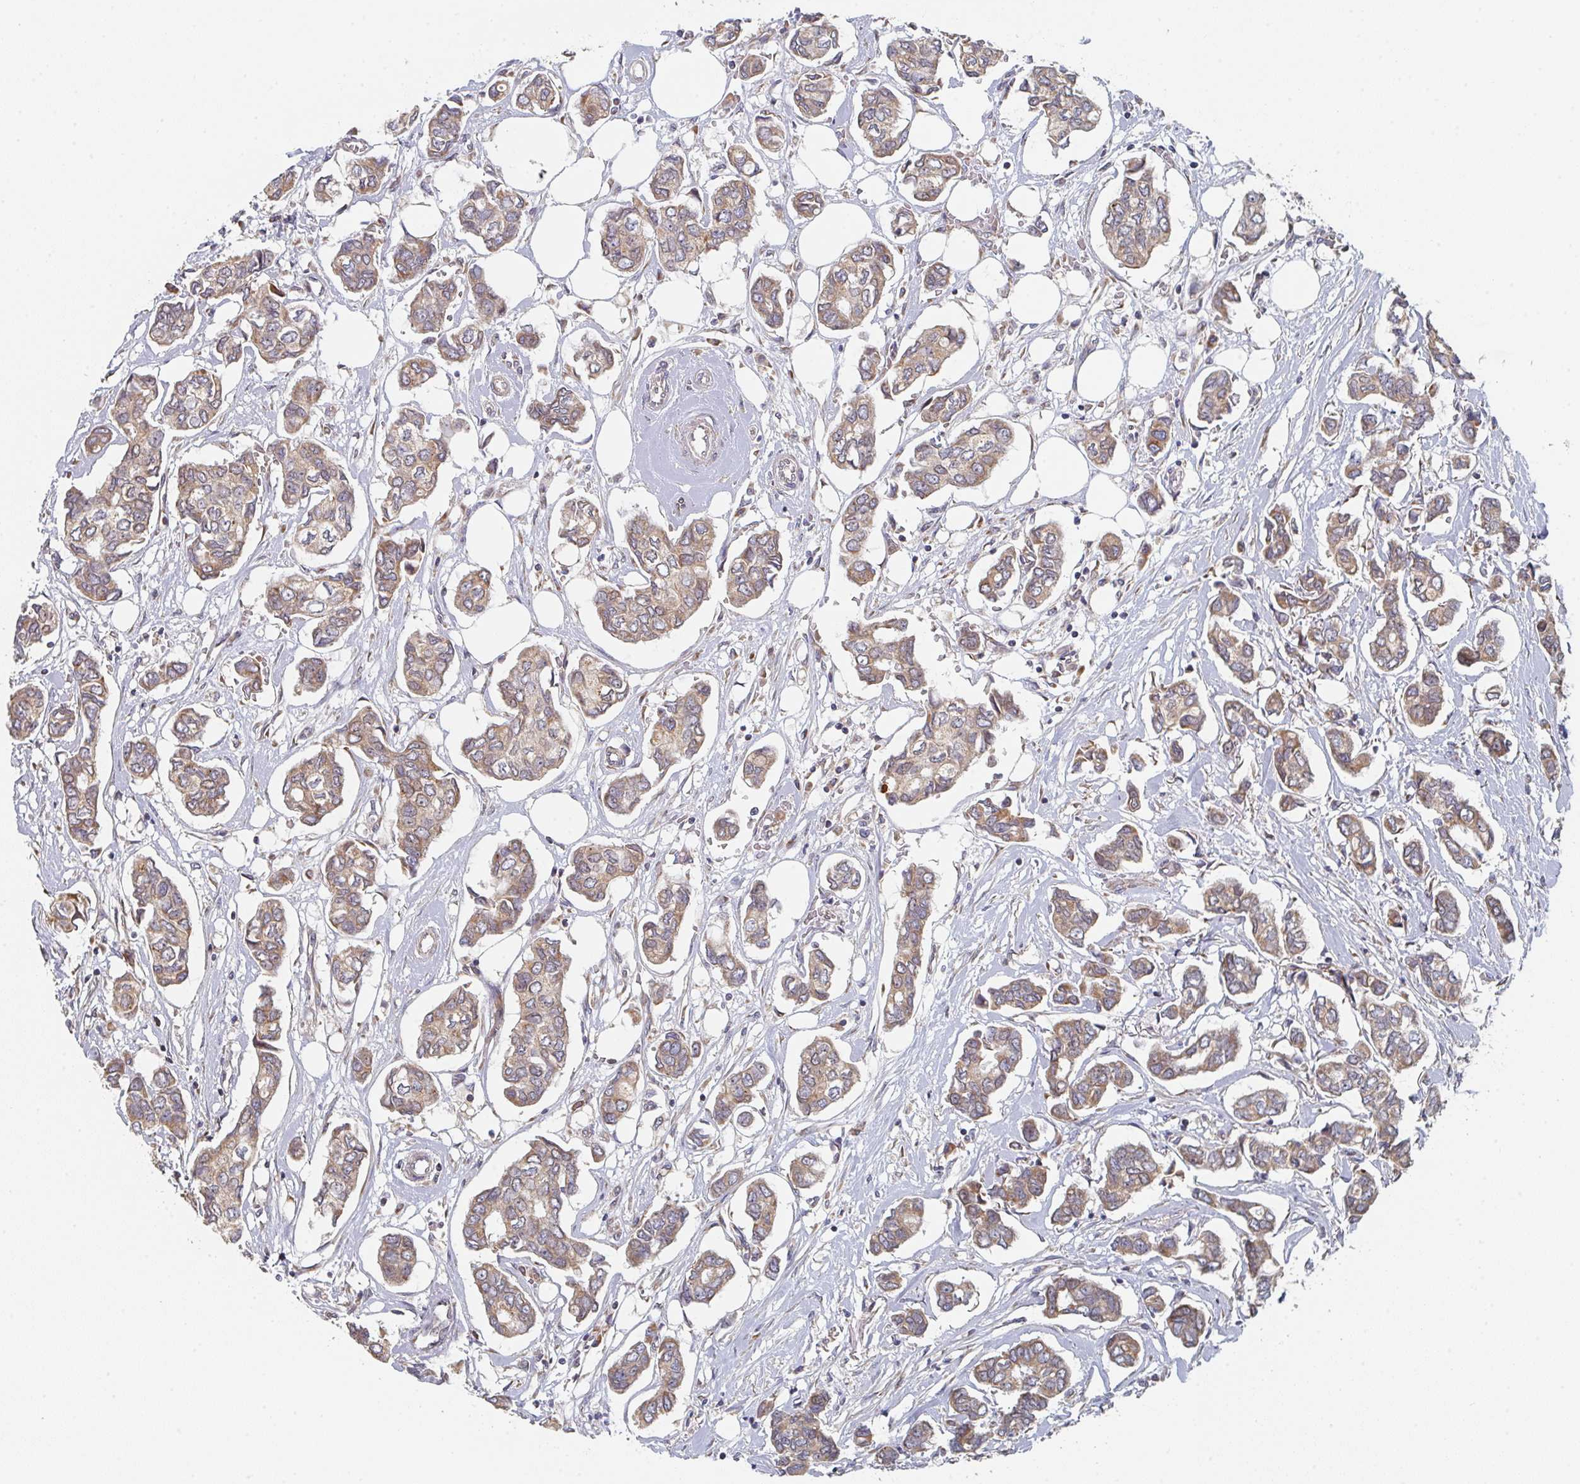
{"staining": {"intensity": "moderate", "quantity": ">75%", "location": "cytoplasmic/membranous"}, "tissue": "breast cancer", "cell_type": "Tumor cells", "image_type": "cancer", "snomed": [{"axis": "morphology", "description": "Duct carcinoma"}, {"axis": "topography", "description": "Breast"}], "caption": "An image showing moderate cytoplasmic/membranous positivity in approximately >75% of tumor cells in breast cancer, as visualized by brown immunohistochemical staining.", "gene": "ELOVL1", "patient": {"sex": "female", "age": 73}}